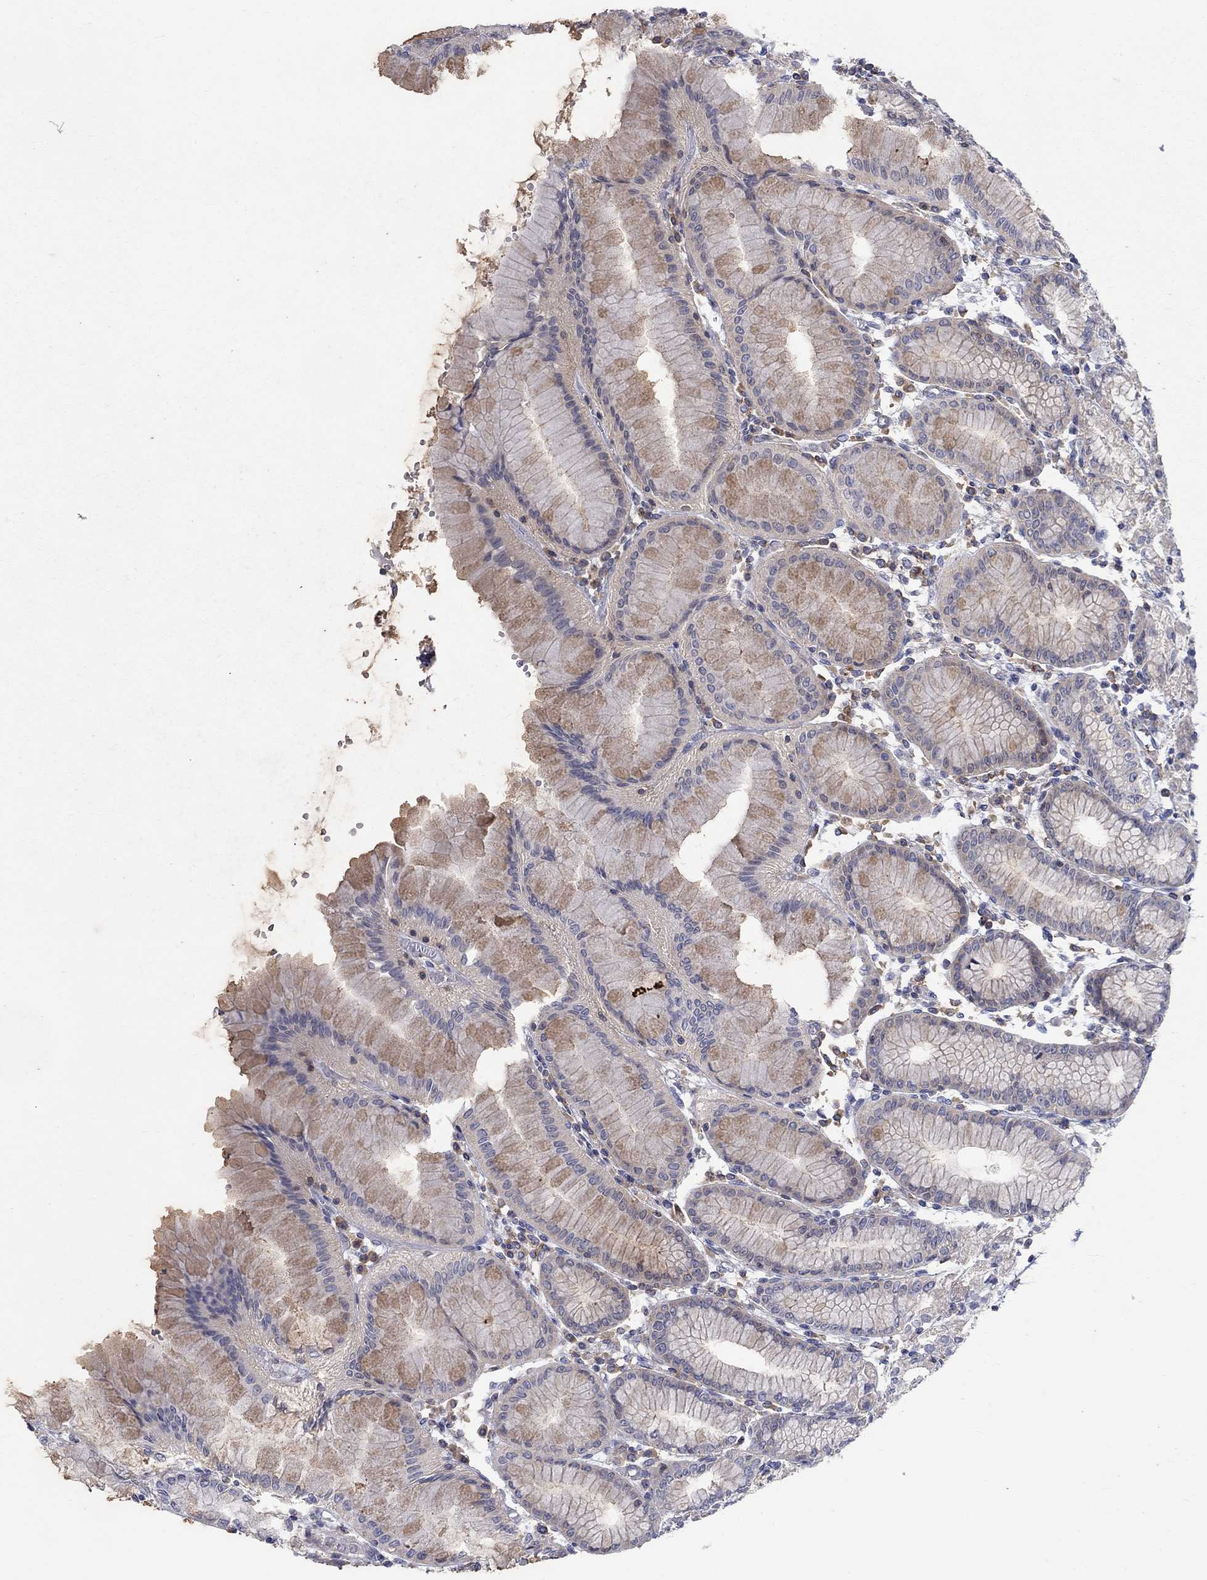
{"staining": {"intensity": "strong", "quantity": "<25%", "location": "cytoplasmic/membranous"}, "tissue": "stomach", "cell_type": "Glandular cells", "image_type": "normal", "snomed": [{"axis": "morphology", "description": "Normal tissue, NOS"}, {"axis": "topography", "description": "Skeletal muscle"}, {"axis": "topography", "description": "Stomach"}], "caption": "Glandular cells show medium levels of strong cytoplasmic/membranous expression in about <25% of cells in unremarkable human stomach. The protein is shown in brown color, while the nuclei are stained blue.", "gene": "PCDHGA10", "patient": {"sex": "female", "age": 57}}